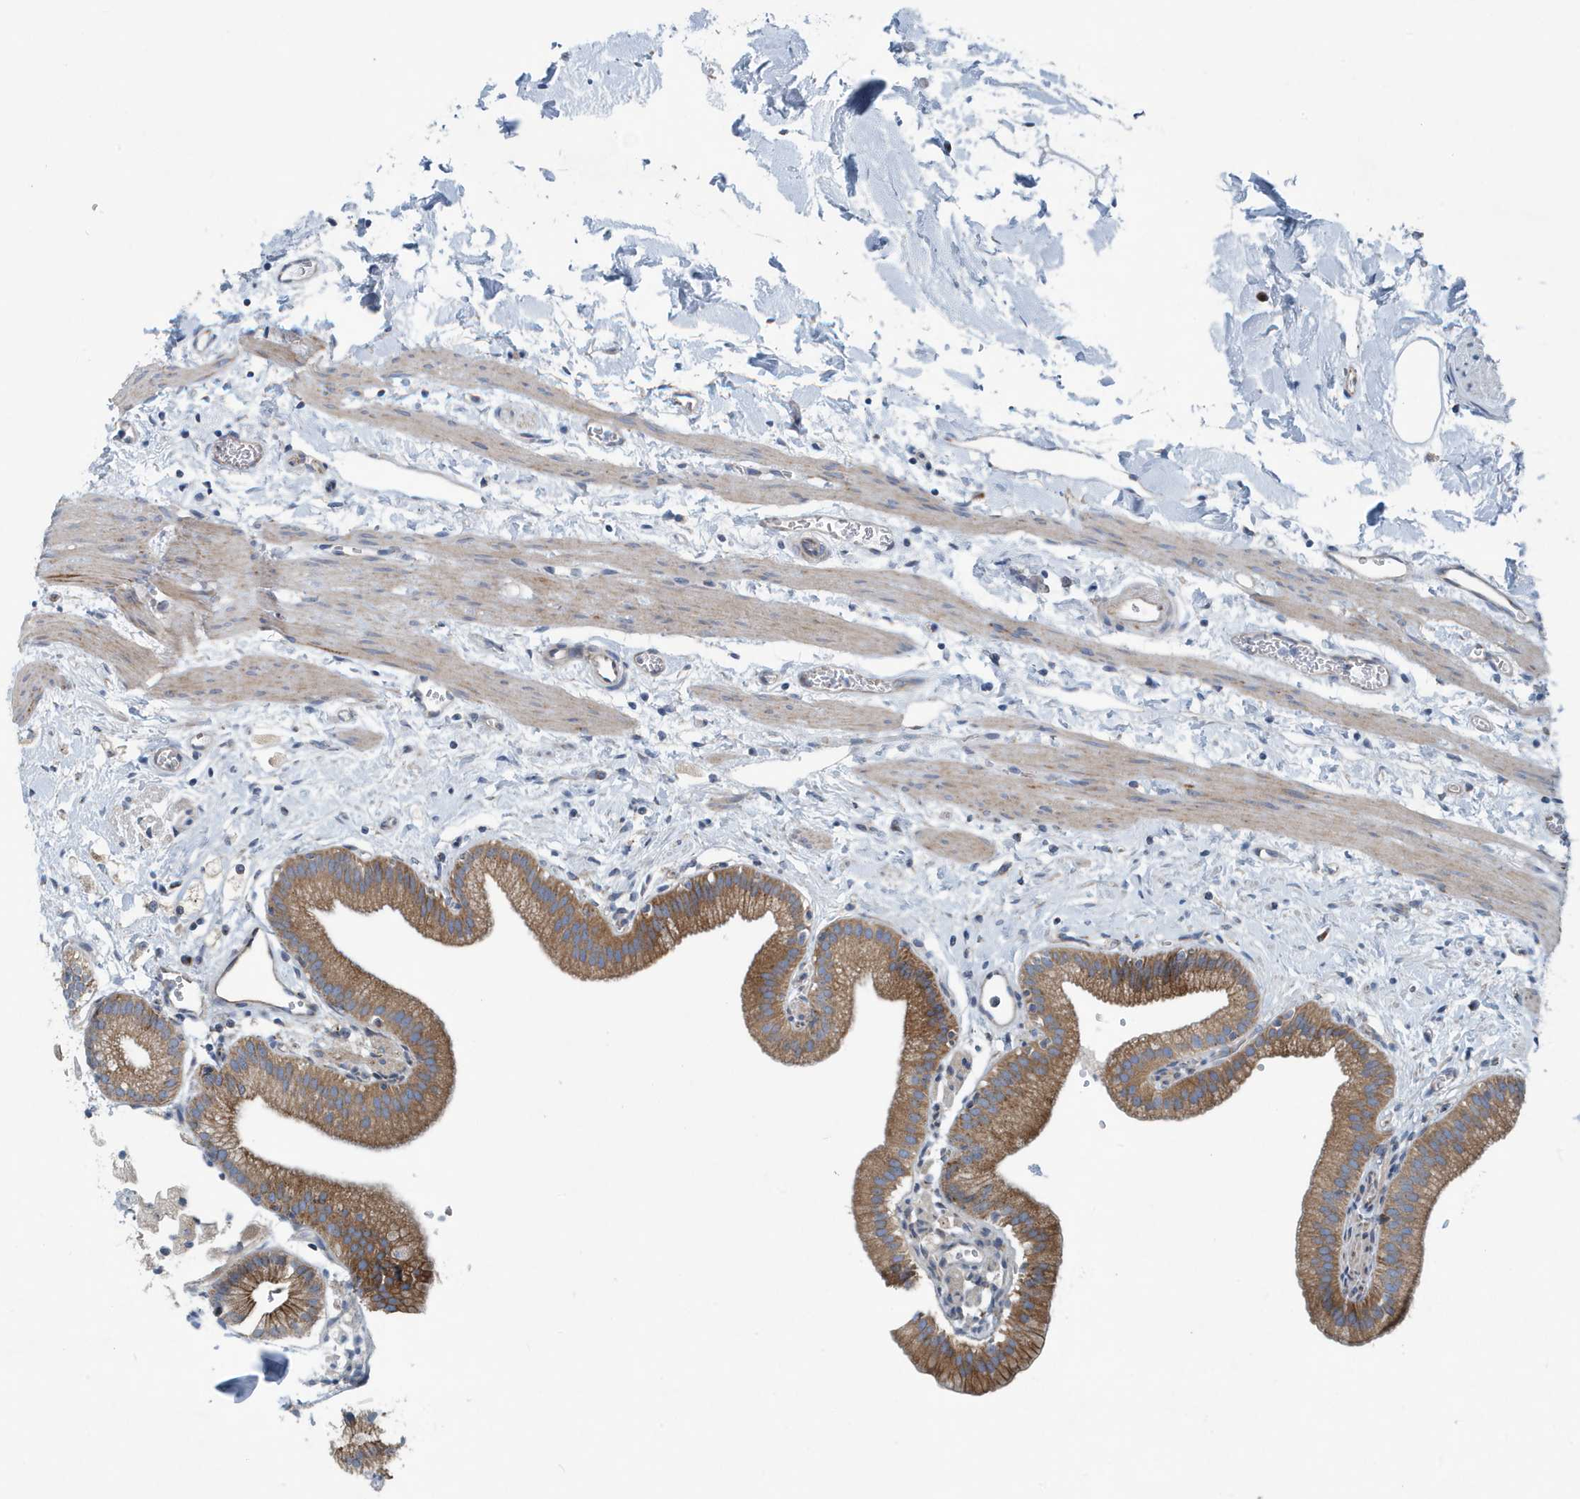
{"staining": {"intensity": "moderate", "quantity": ">75%", "location": "cytoplasmic/membranous"}, "tissue": "gallbladder", "cell_type": "Glandular cells", "image_type": "normal", "snomed": [{"axis": "morphology", "description": "Normal tissue, NOS"}, {"axis": "topography", "description": "Gallbladder"}], "caption": "The image displays staining of benign gallbladder, revealing moderate cytoplasmic/membranous protein staining (brown color) within glandular cells.", "gene": "PPM1M", "patient": {"sex": "male", "age": 55}}